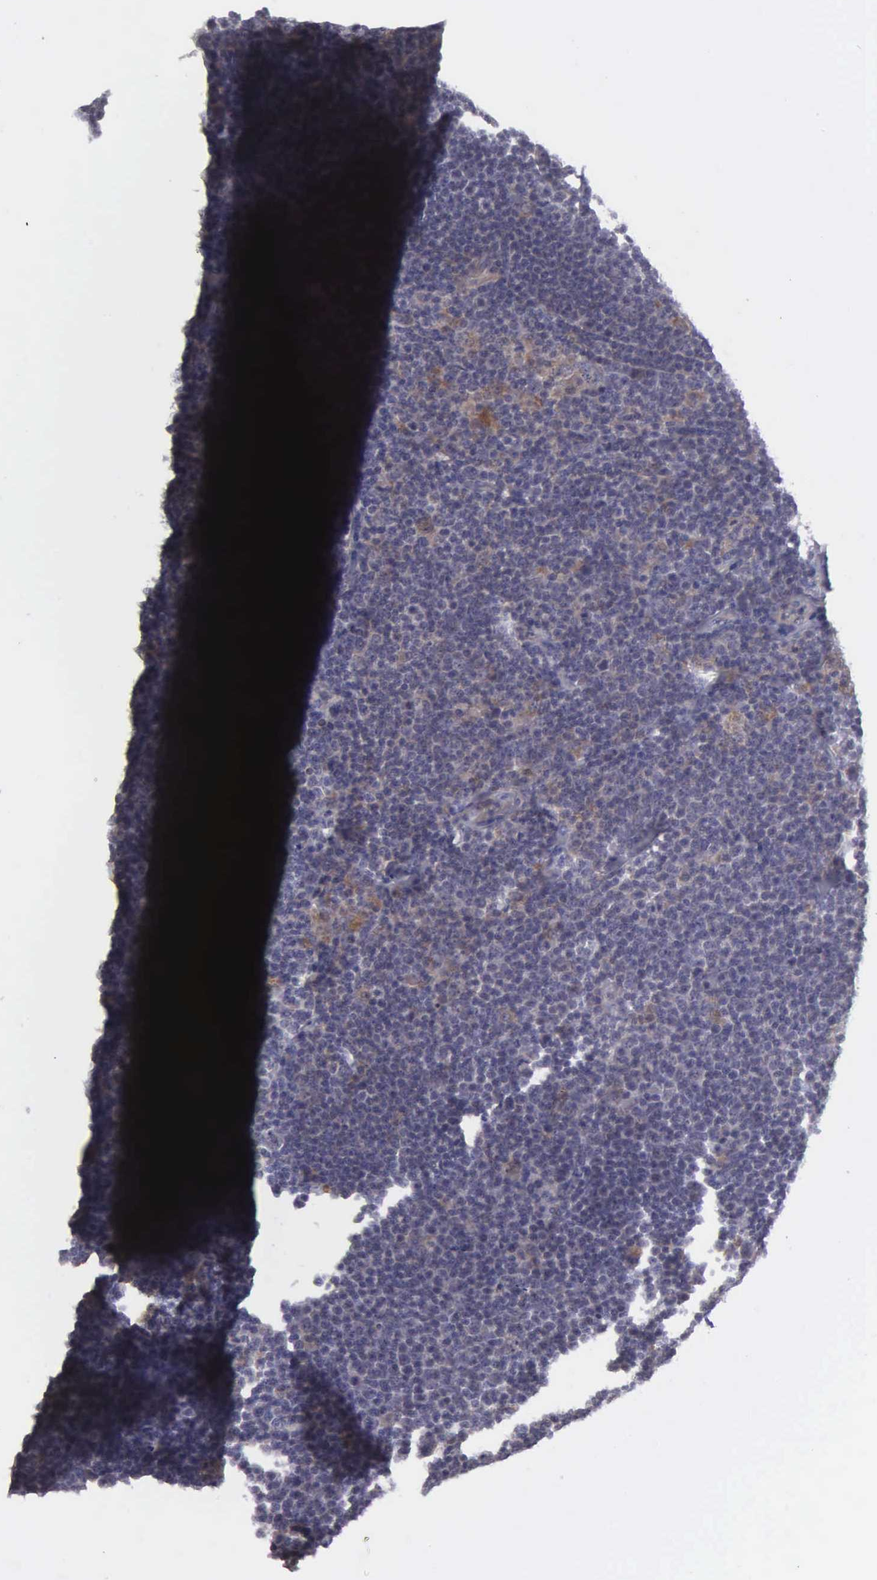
{"staining": {"intensity": "weak", "quantity": "<25%", "location": "cytoplasmic/membranous"}, "tissue": "lymphoma", "cell_type": "Tumor cells", "image_type": "cancer", "snomed": [{"axis": "morphology", "description": "Malignant lymphoma, non-Hodgkin's type, Low grade"}, {"axis": "topography", "description": "Lymph node"}], "caption": "Tumor cells show no significant protein positivity in low-grade malignant lymphoma, non-Hodgkin's type.", "gene": "RTL10", "patient": {"sex": "male", "age": 74}}